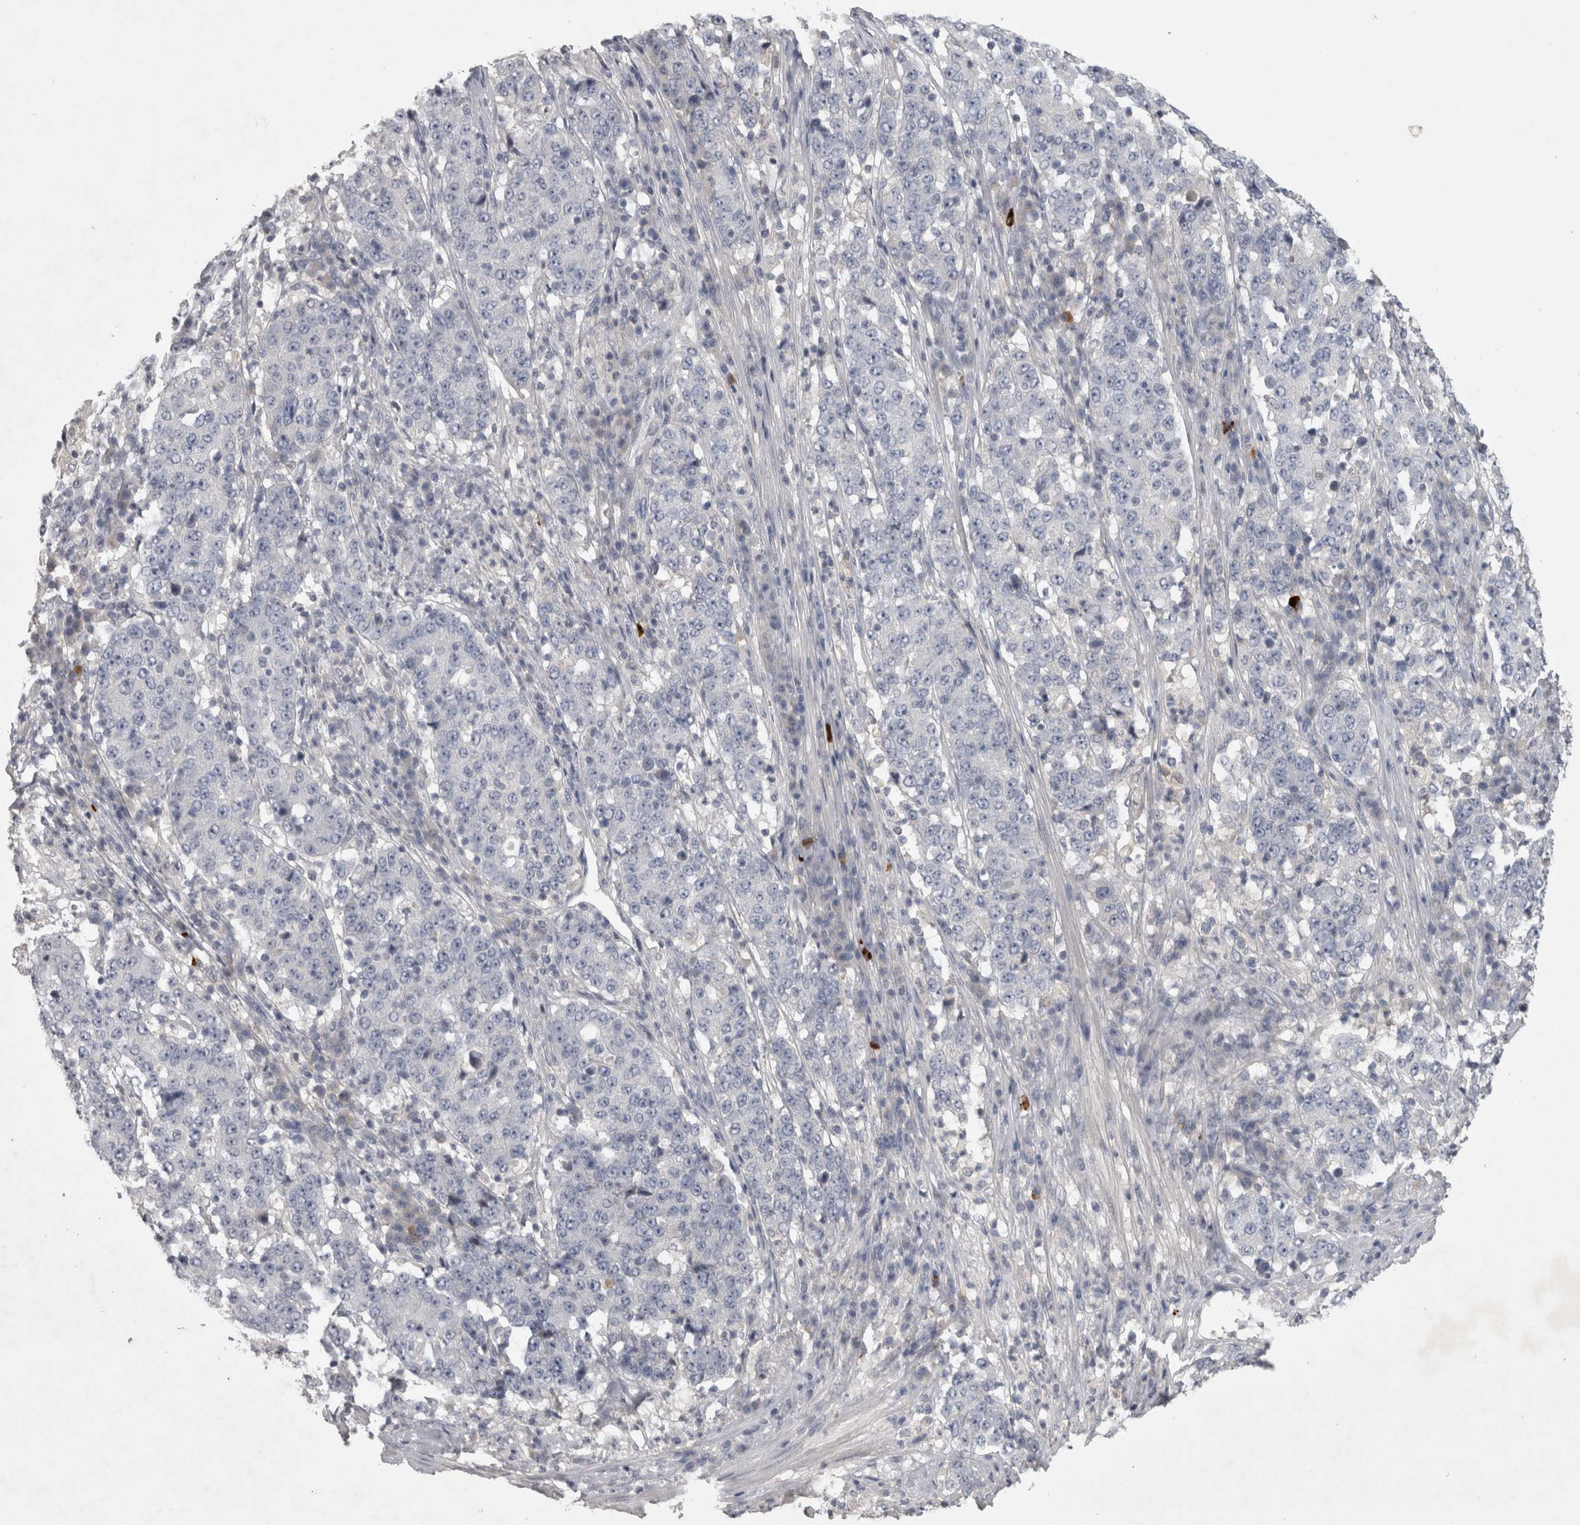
{"staining": {"intensity": "negative", "quantity": "none", "location": "none"}, "tissue": "stomach cancer", "cell_type": "Tumor cells", "image_type": "cancer", "snomed": [{"axis": "morphology", "description": "Adenocarcinoma, NOS"}, {"axis": "topography", "description": "Stomach"}], "caption": "This is an immunohistochemistry micrograph of adenocarcinoma (stomach). There is no expression in tumor cells.", "gene": "ENPP7", "patient": {"sex": "male", "age": 59}}